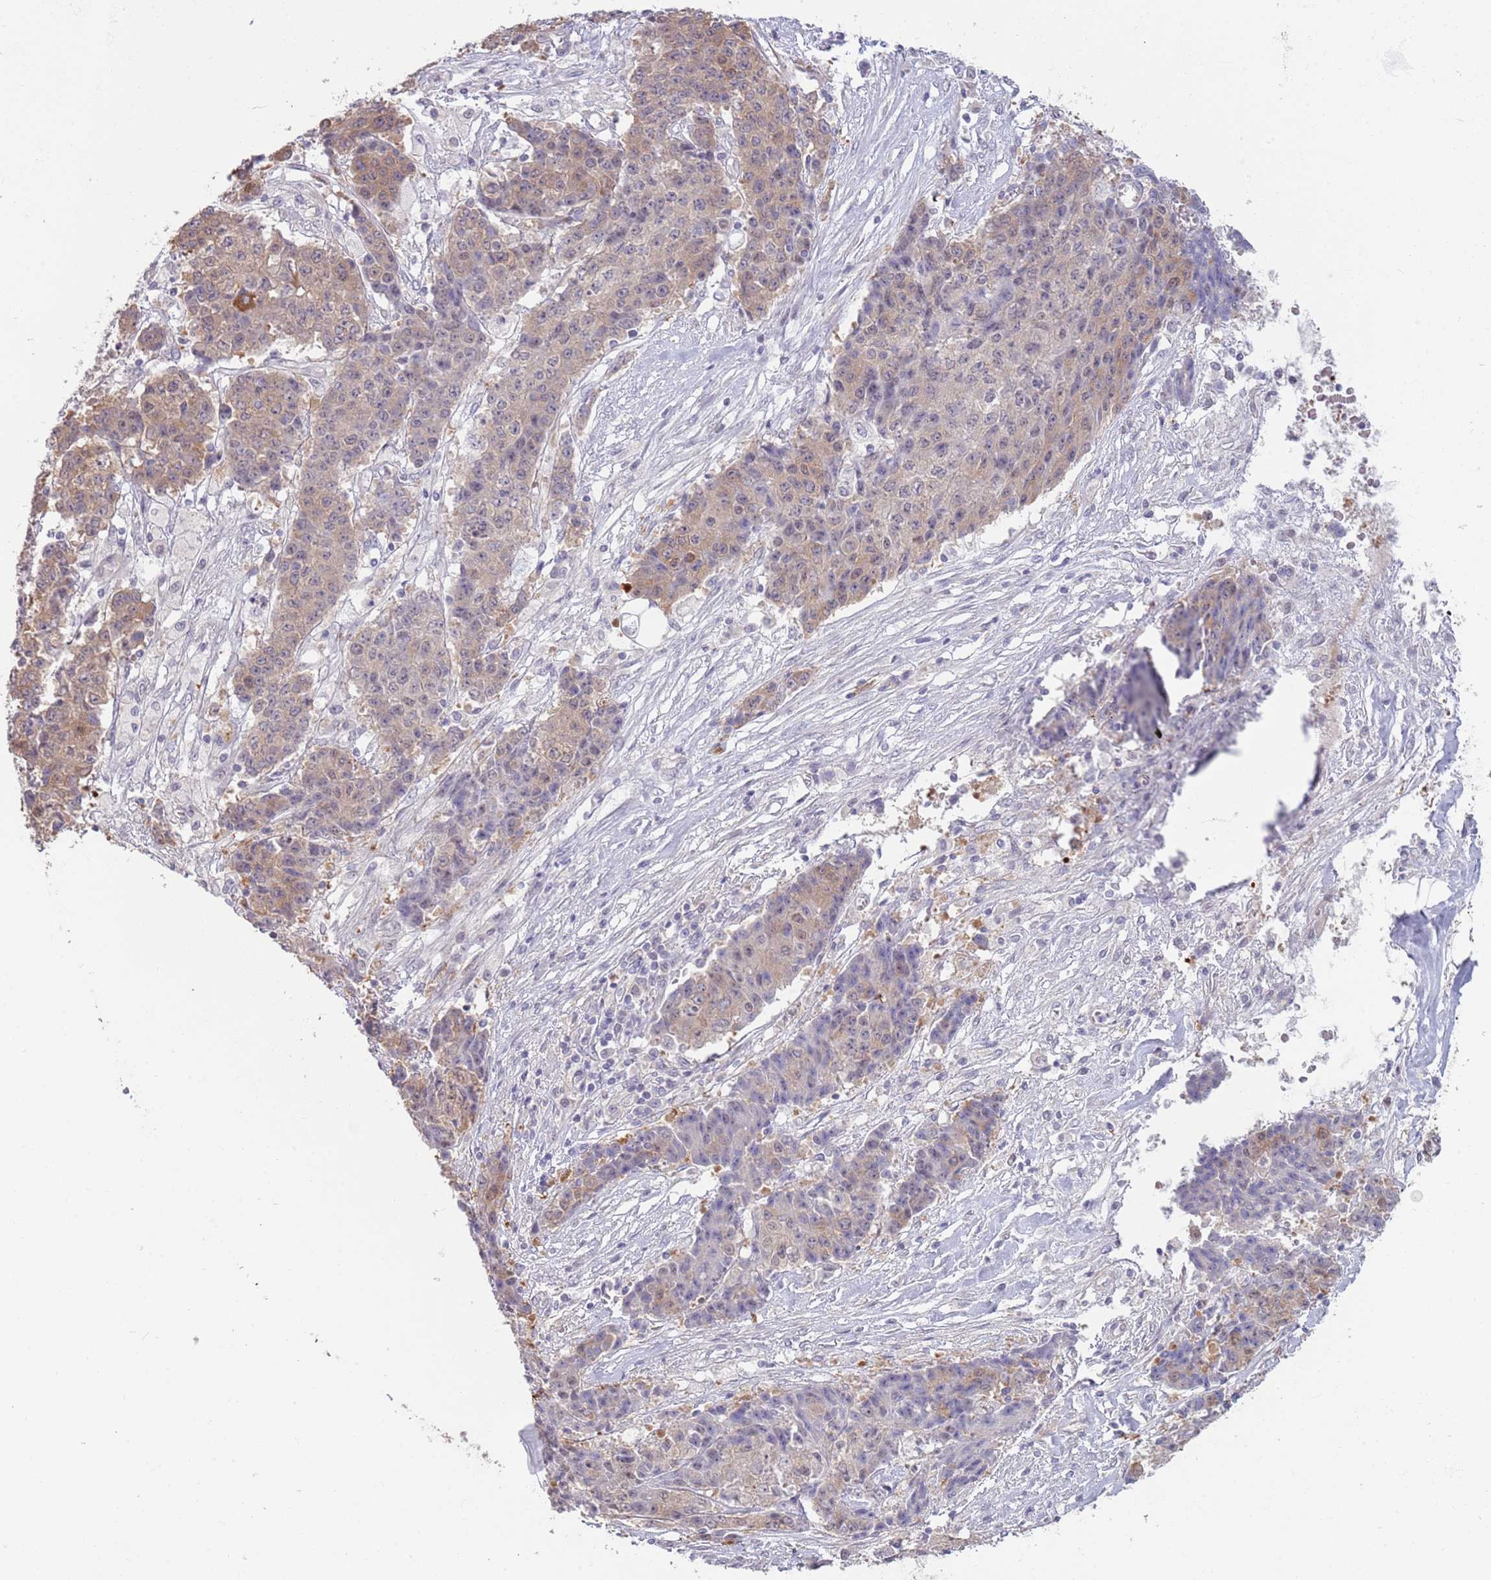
{"staining": {"intensity": "weak", "quantity": "25%-75%", "location": "cytoplasmic/membranous"}, "tissue": "ovarian cancer", "cell_type": "Tumor cells", "image_type": "cancer", "snomed": [{"axis": "morphology", "description": "Carcinoma, endometroid"}, {"axis": "topography", "description": "Ovary"}], "caption": "IHC histopathology image of neoplastic tissue: ovarian endometroid carcinoma stained using IHC exhibits low levels of weak protein expression localized specifically in the cytoplasmic/membranous of tumor cells, appearing as a cytoplasmic/membranous brown color.", "gene": "LDHD", "patient": {"sex": "female", "age": 42}}